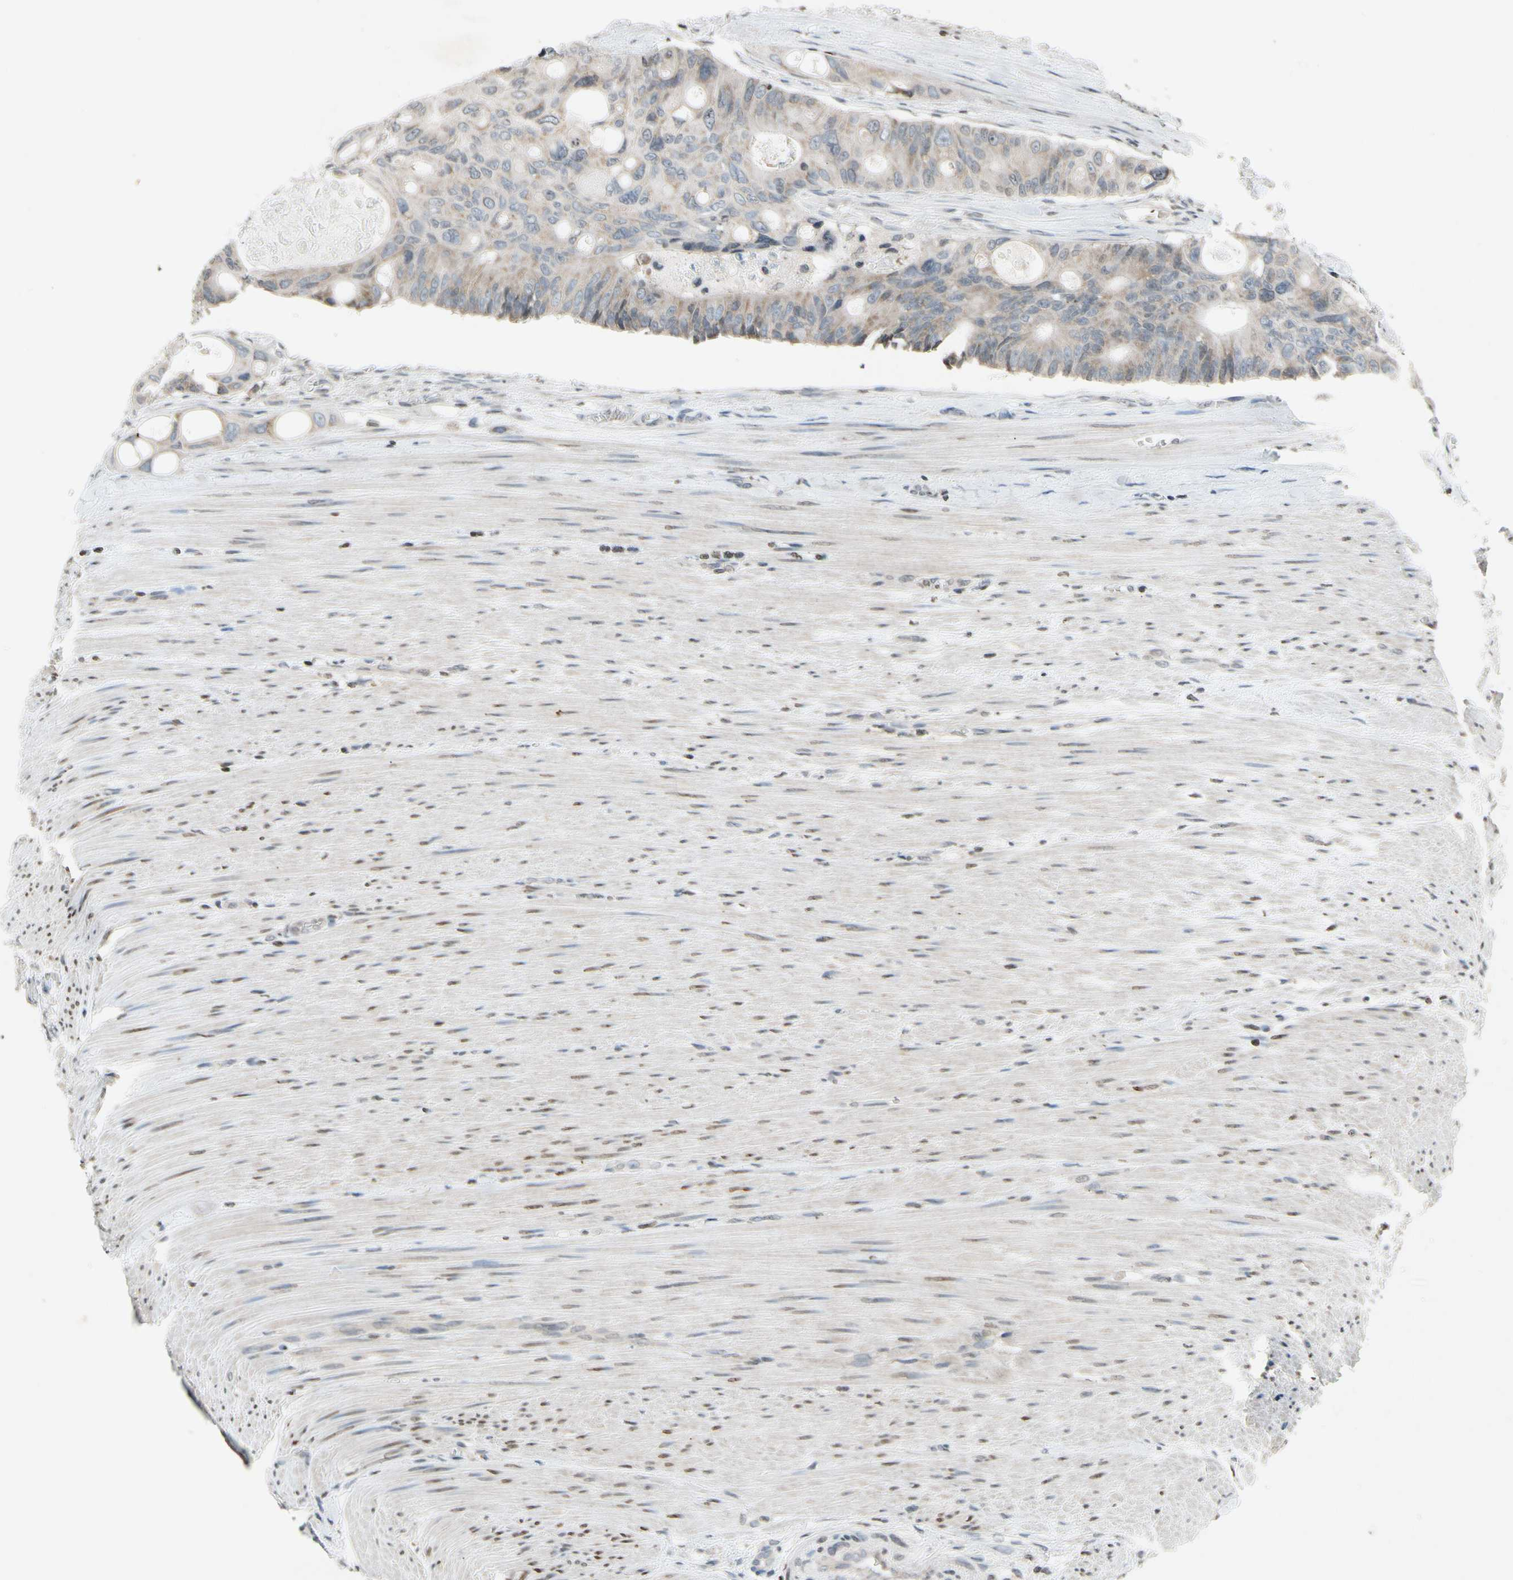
{"staining": {"intensity": "weak", "quantity": ">75%", "location": "cytoplasmic/membranous"}, "tissue": "colorectal cancer", "cell_type": "Tumor cells", "image_type": "cancer", "snomed": [{"axis": "morphology", "description": "Adenocarcinoma, NOS"}, {"axis": "topography", "description": "Colon"}], "caption": "Immunohistochemical staining of colorectal cancer shows low levels of weak cytoplasmic/membranous positivity in approximately >75% of tumor cells. (IHC, brightfield microscopy, high magnification).", "gene": "CLDN11", "patient": {"sex": "female", "age": 57}}